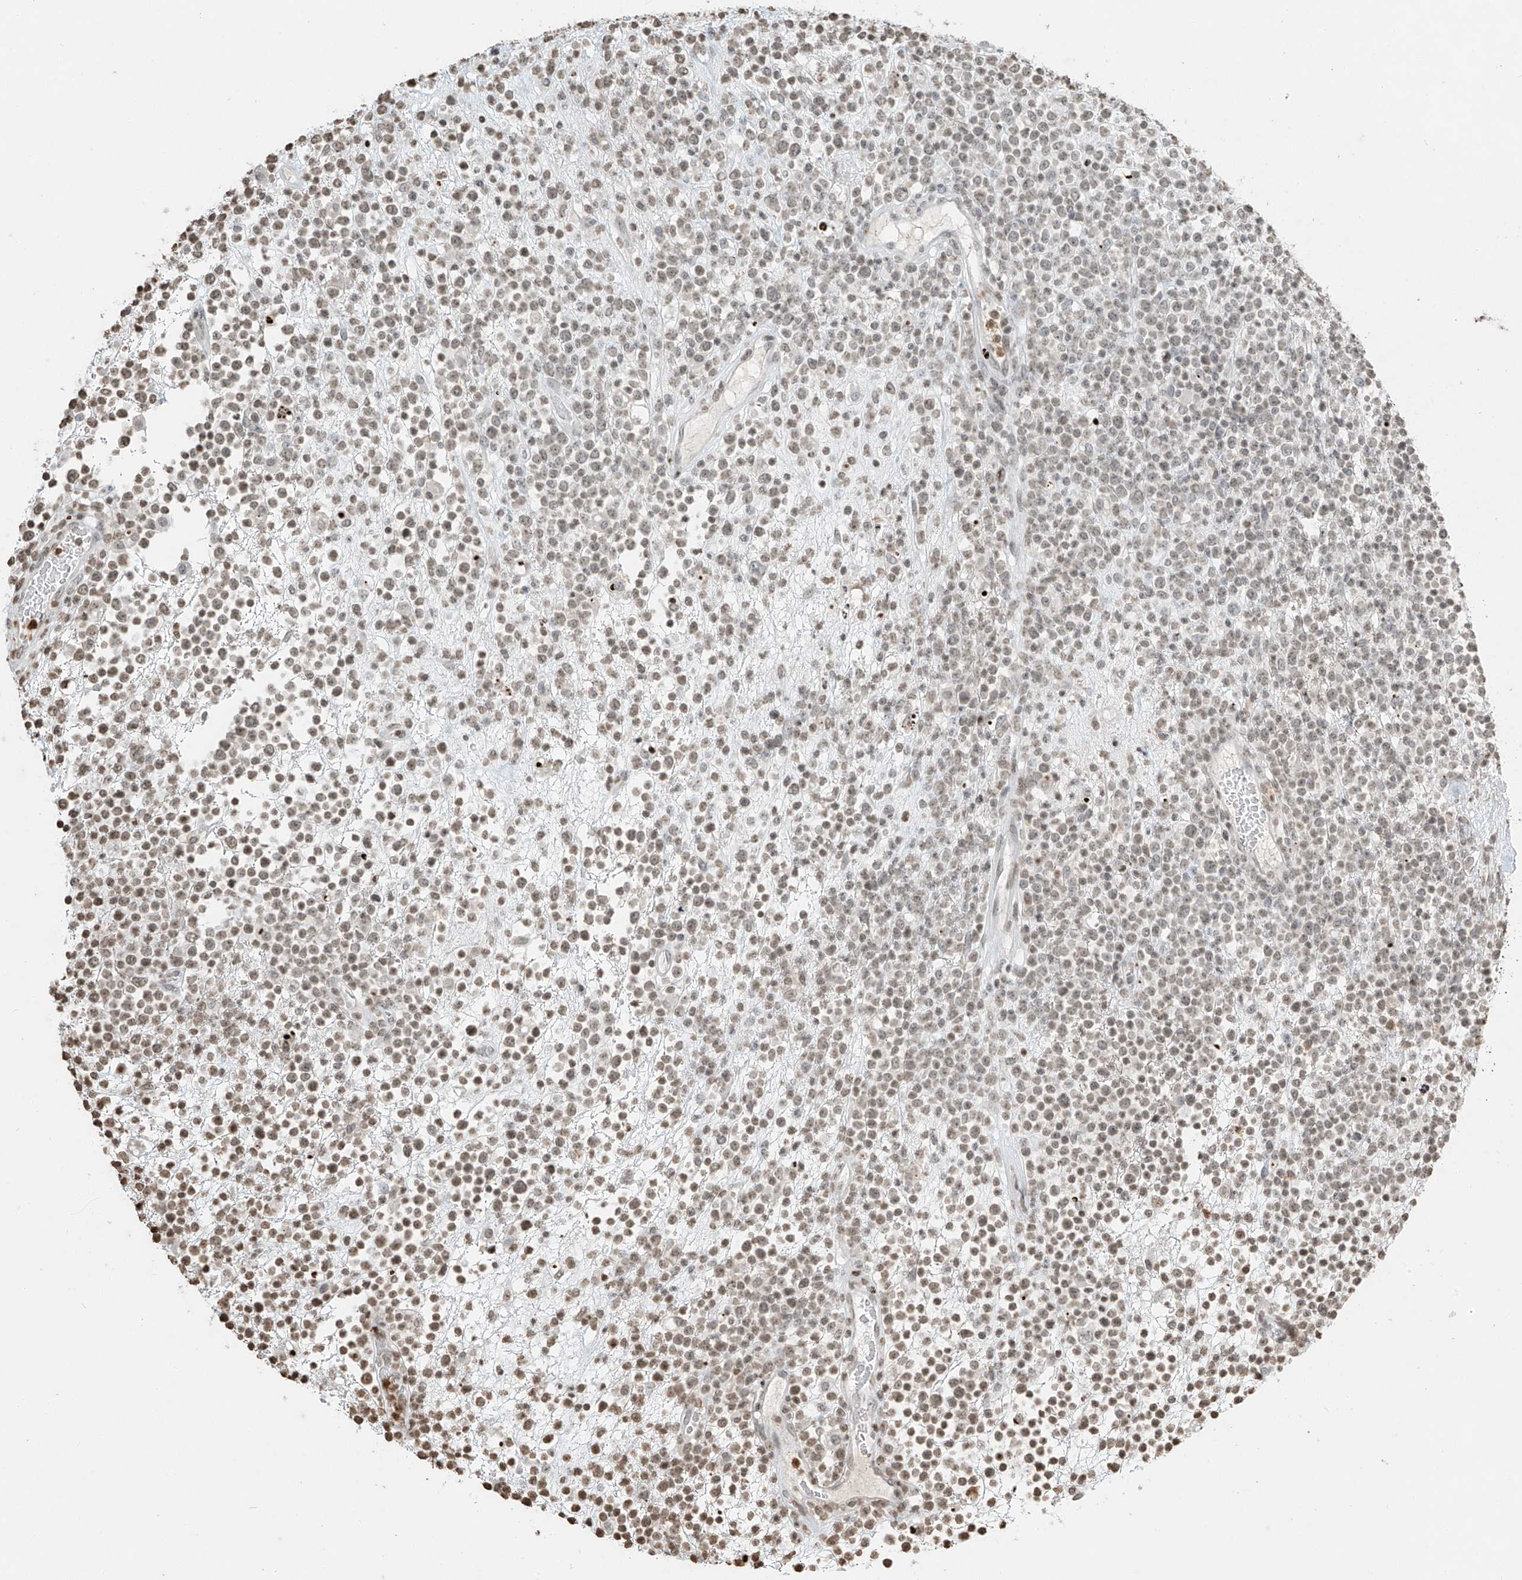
{"staining": {"intensity": "weak", "quantity": ">75%", "location": "nuclear"}, "tissue": "lymphoma", "cell_type": "Tumor cells", "image_type": "cancer", "snomed": [{"axis": "morphology", "description": "Malignant lymphoma, non-Hodgkin's type, High grade"}, {"axis": "topography", "description": "Colon"}], "caption": "Protein staining by immunohistochemistry (IHC) exhibits weak nuclear staining in approximately >75% of tumor cells in lymphoma.", "gene": "C17orf58", "patient": {"sex": "female", "age": 53}}